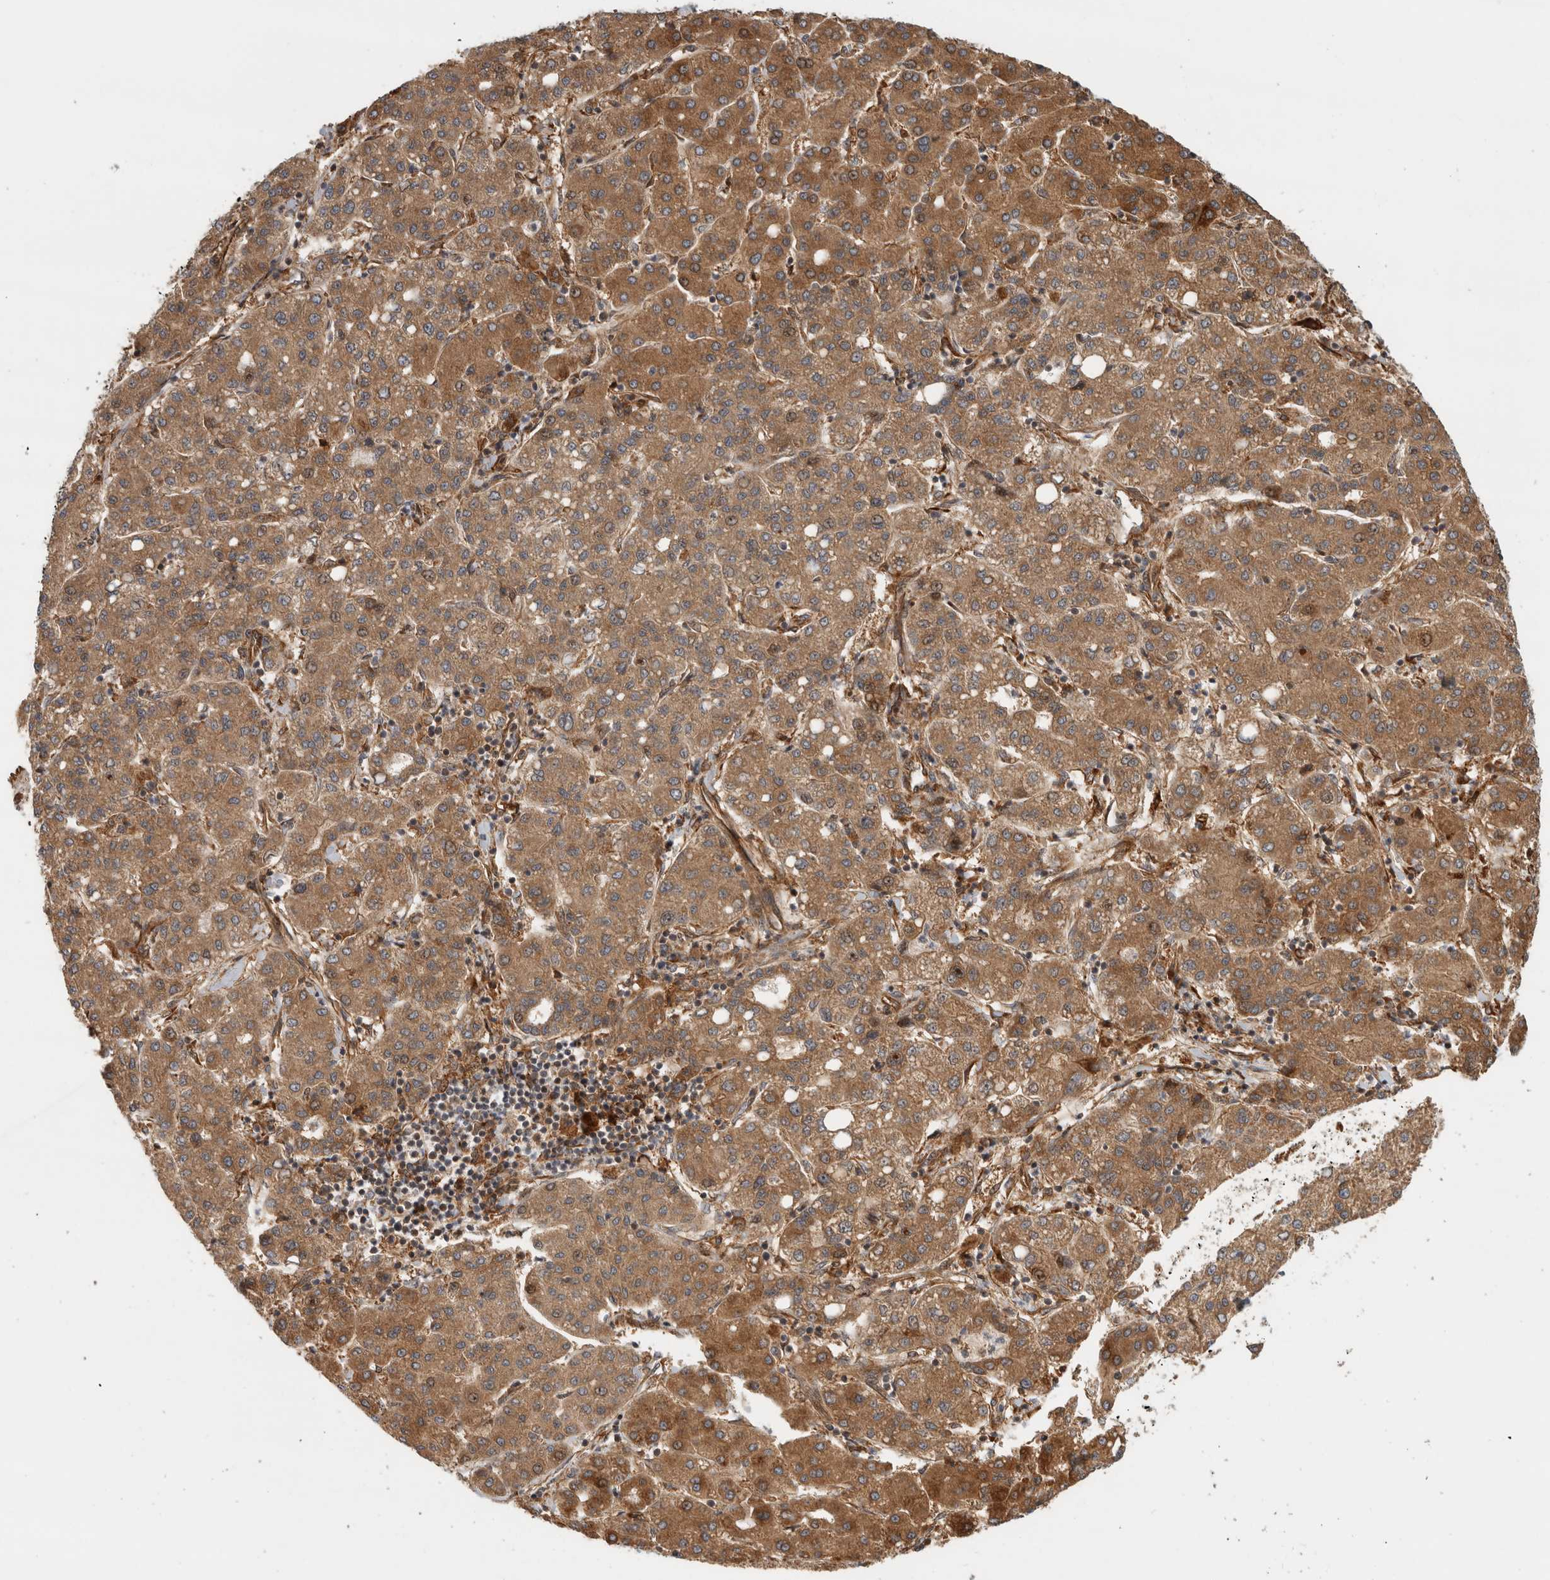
{"staining": {"intensity": "moderate", "quantity": ">75%", "location": "cytoplasmic/membranous"}, "tissue": "liver cancer", "cell_type": "Tumor cells", "image_type": "cancer", "snomed": [{"axis": "morphology", "description": "Carcinoma, Hepatocellular, NOS"}, {"axis": "topography", "description": "Liver"}], "caption": "High-magnification brightfield microscopy of liver cancer stained with DAB (3,3'-diaminobenzidine) (brown) and counterstained with hematoxylin (blue). tumor cells exhibit moderate cytoplasmic/membranous positivity is identified in approximately>75% of cells. The protein of interest is shown in brown color, while the nuclei are stained blue.", "gene": "TUBD1", "patient": {"sex": "male", "age": 65}}